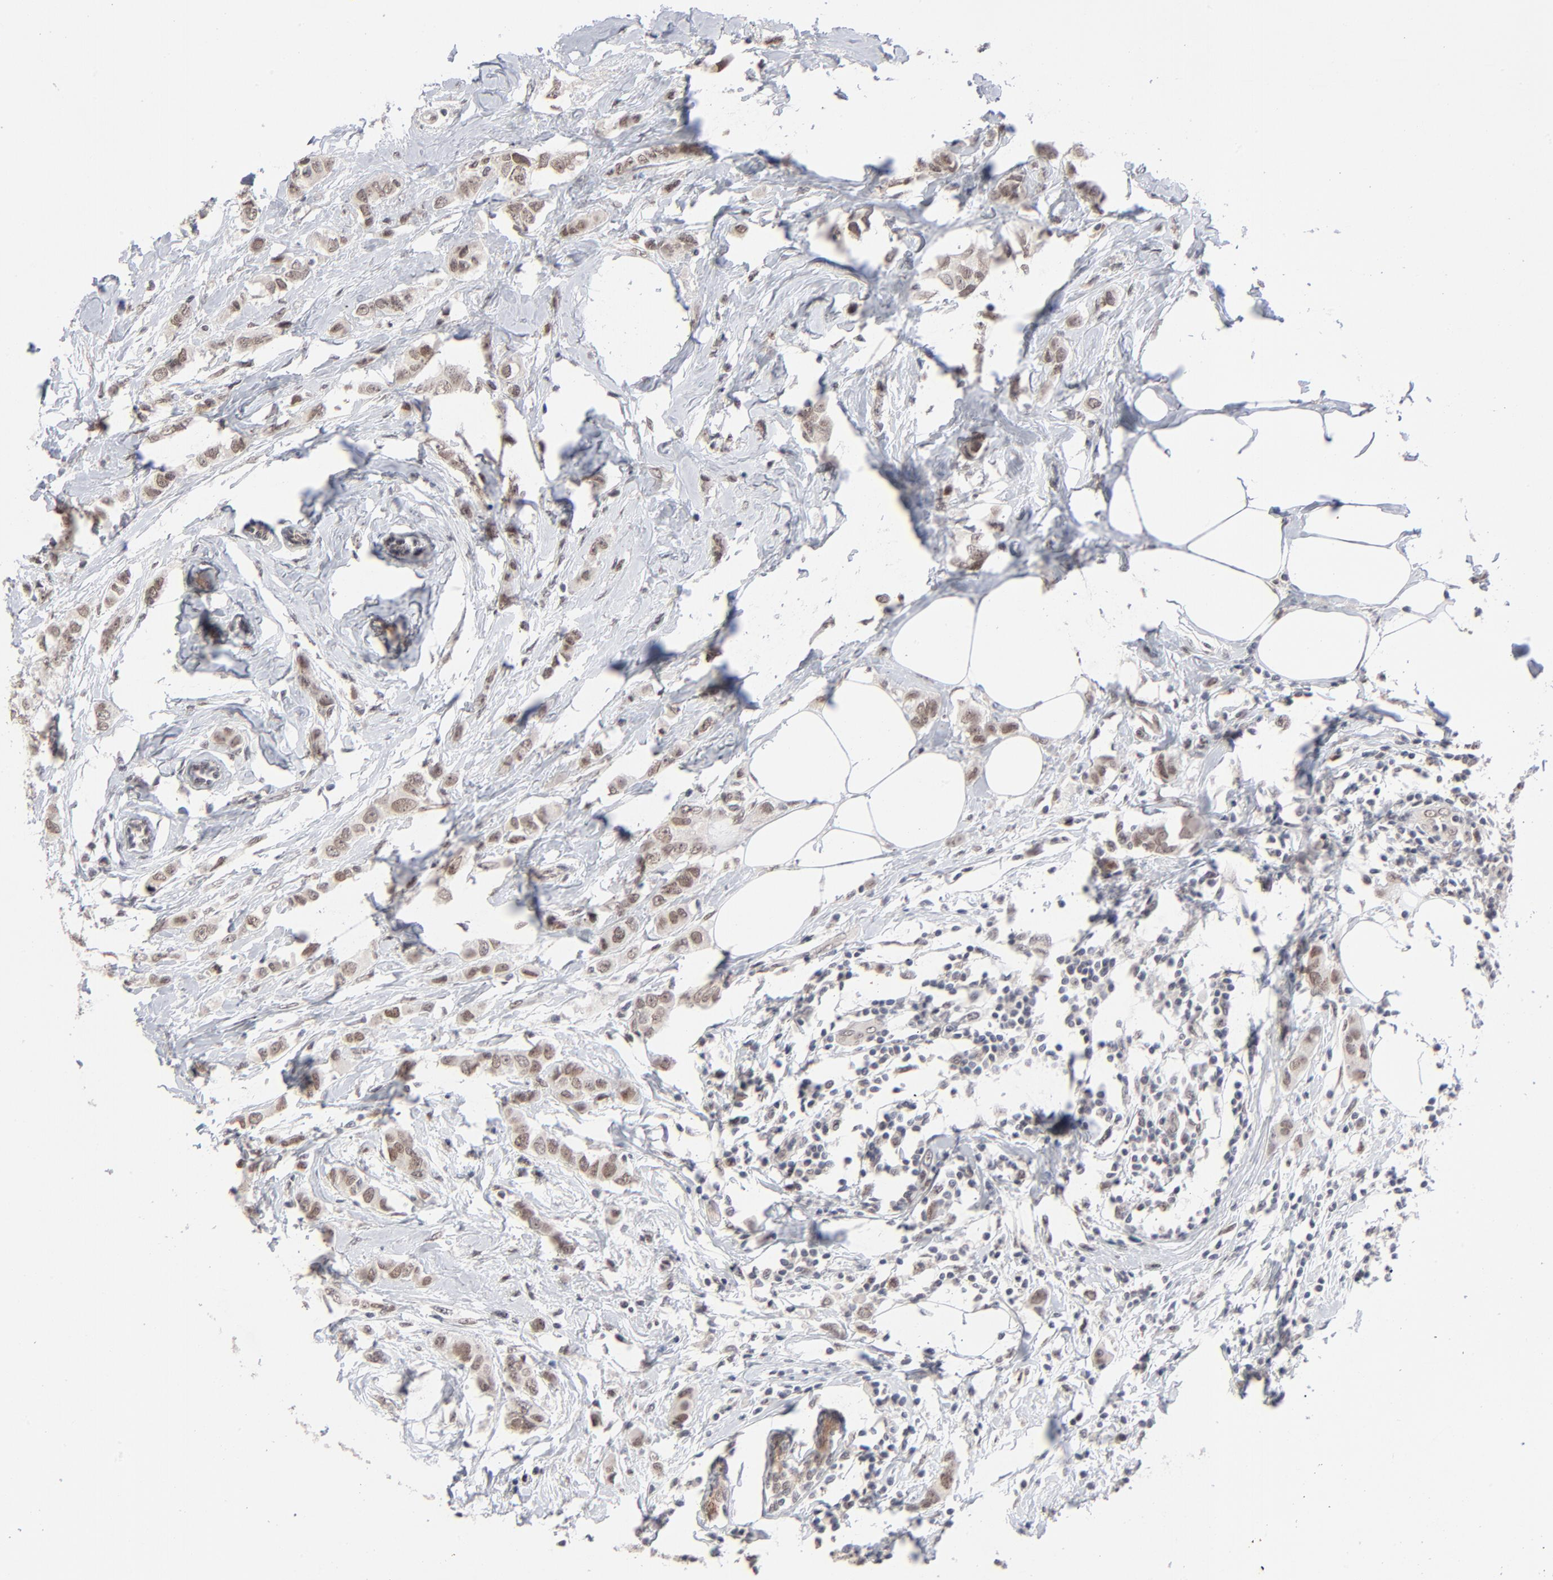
{"staining": {"intensity": "weak", "quantity": ">75%", "location": "nuclear"}, "tissue": "breast cancer", "cell_type": "Tumor cells", "image_type": "cancer", "snomed": [{"axis": "morphology", "description": "Normal tissue, NOS"}, {"axis": "morphology", "description": "Duct carcinoma"}, {"axis": "topography", "description": "Breast"}], "caption": "Immunohistochemistry of breast cancer displays low levels of weak nuclear positivity in approximately >75% of tumor cells. (Stains: DAB in brown, nuclei in blue, Microscopy: brightfield microscopy at high magnification).", "gene": "MBIP", "patient": {"sex": "female", "age": 50}}